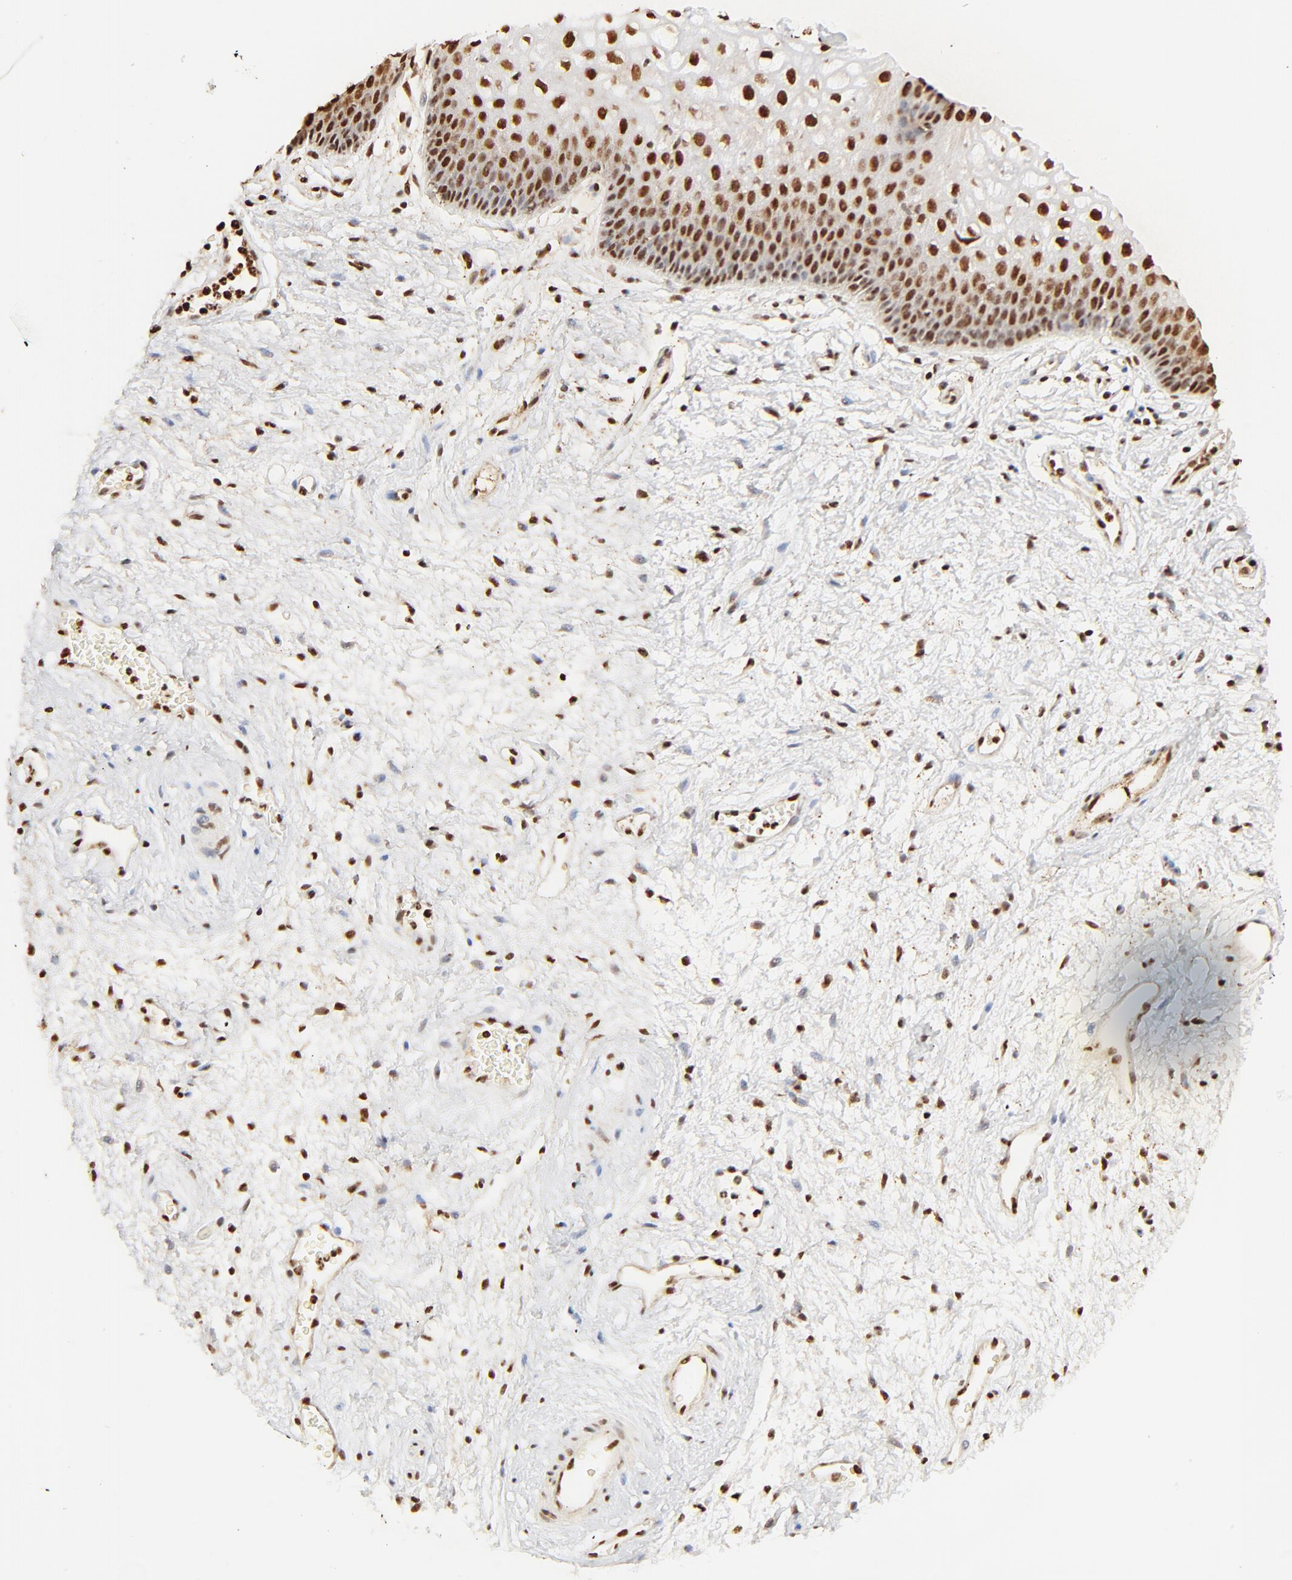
{"staining": {"intensity": "strong", "quantity": ">75%", "location": "cytoplasmic/membranous,nuclear"}, "tissue": "vagina", "cell_type": "Squamous epithelial cells", "image_type": "normal", "snomed": [{"axis": "morphology", "description": "Normal tissue, NOS"}, {"axis": "topography", "description": "Vagina"}], "caption": "Immunohistochemical staining of benign vagina displays strong cytoplasmic/membranous,nuclear protein staining in approximately >75% of squamous epithelial cells. Immunohistochemistry (ihc) stains the protein in brown and the nuclei are stained blue.", "gene": "FAM50A", "patient": {"sex": "female", "age": 34}}